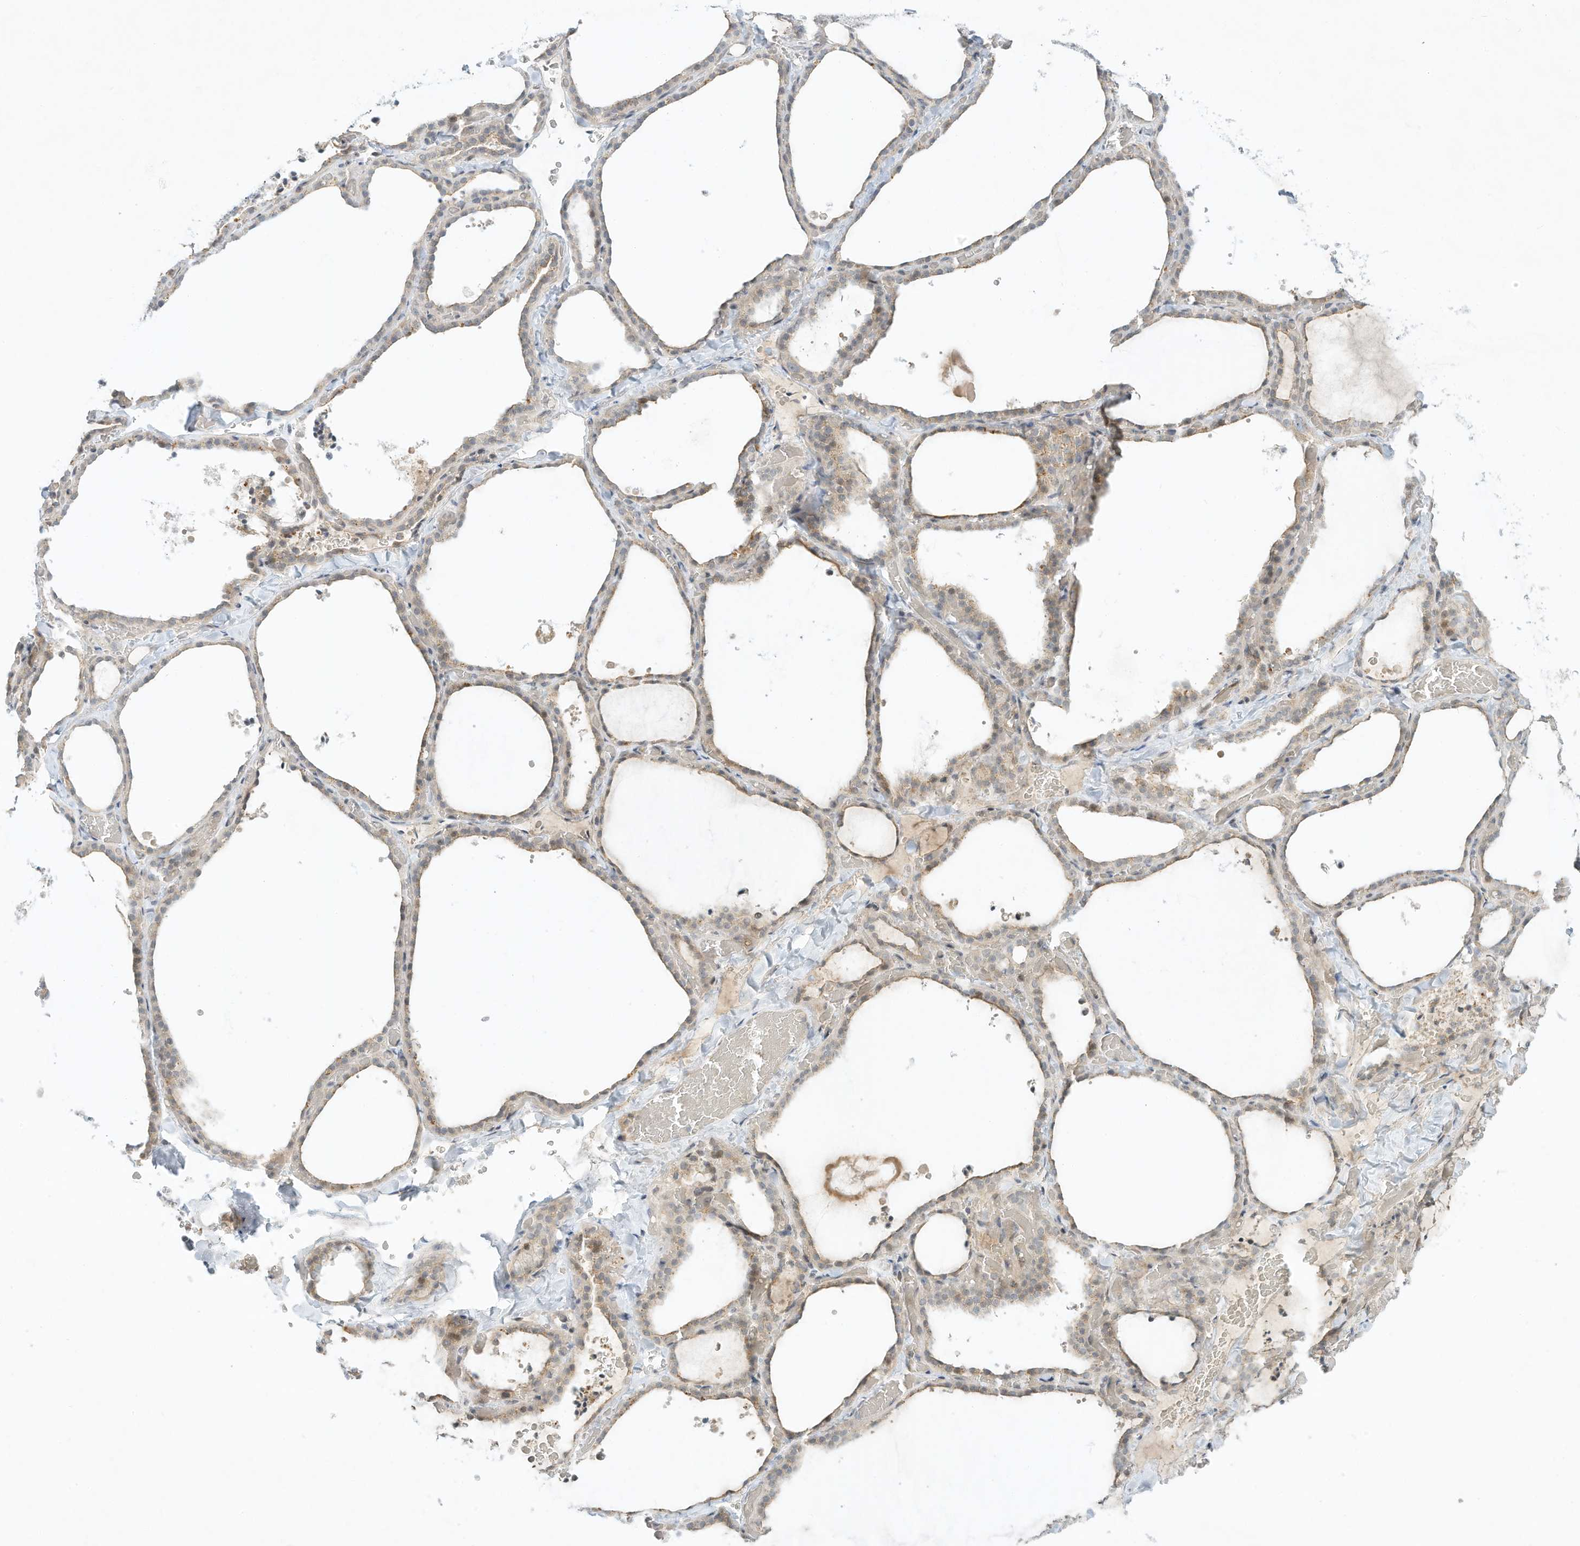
{"staining": {"intensity": "weak", "quantity": "25%-75%", "location": "cytoplasmic/membranous"}, "tissue": "thyroid gland", "cell_type": "Glandular cells", "image_type": "normal", "snomed": [{"axis": "morphology", "description": "Normal tissue, NOS"}, {"axis": "topography", "description": "Thyroid gland"}], "caption": "Normal thyroid gland was stained to show a protein in brown. There is low levels of weak cytoplasmic/membranous expression in about 25%-75% of glandular cells.", "gene": "PAK6", "patient": {"sex": "female", "age": 22}}